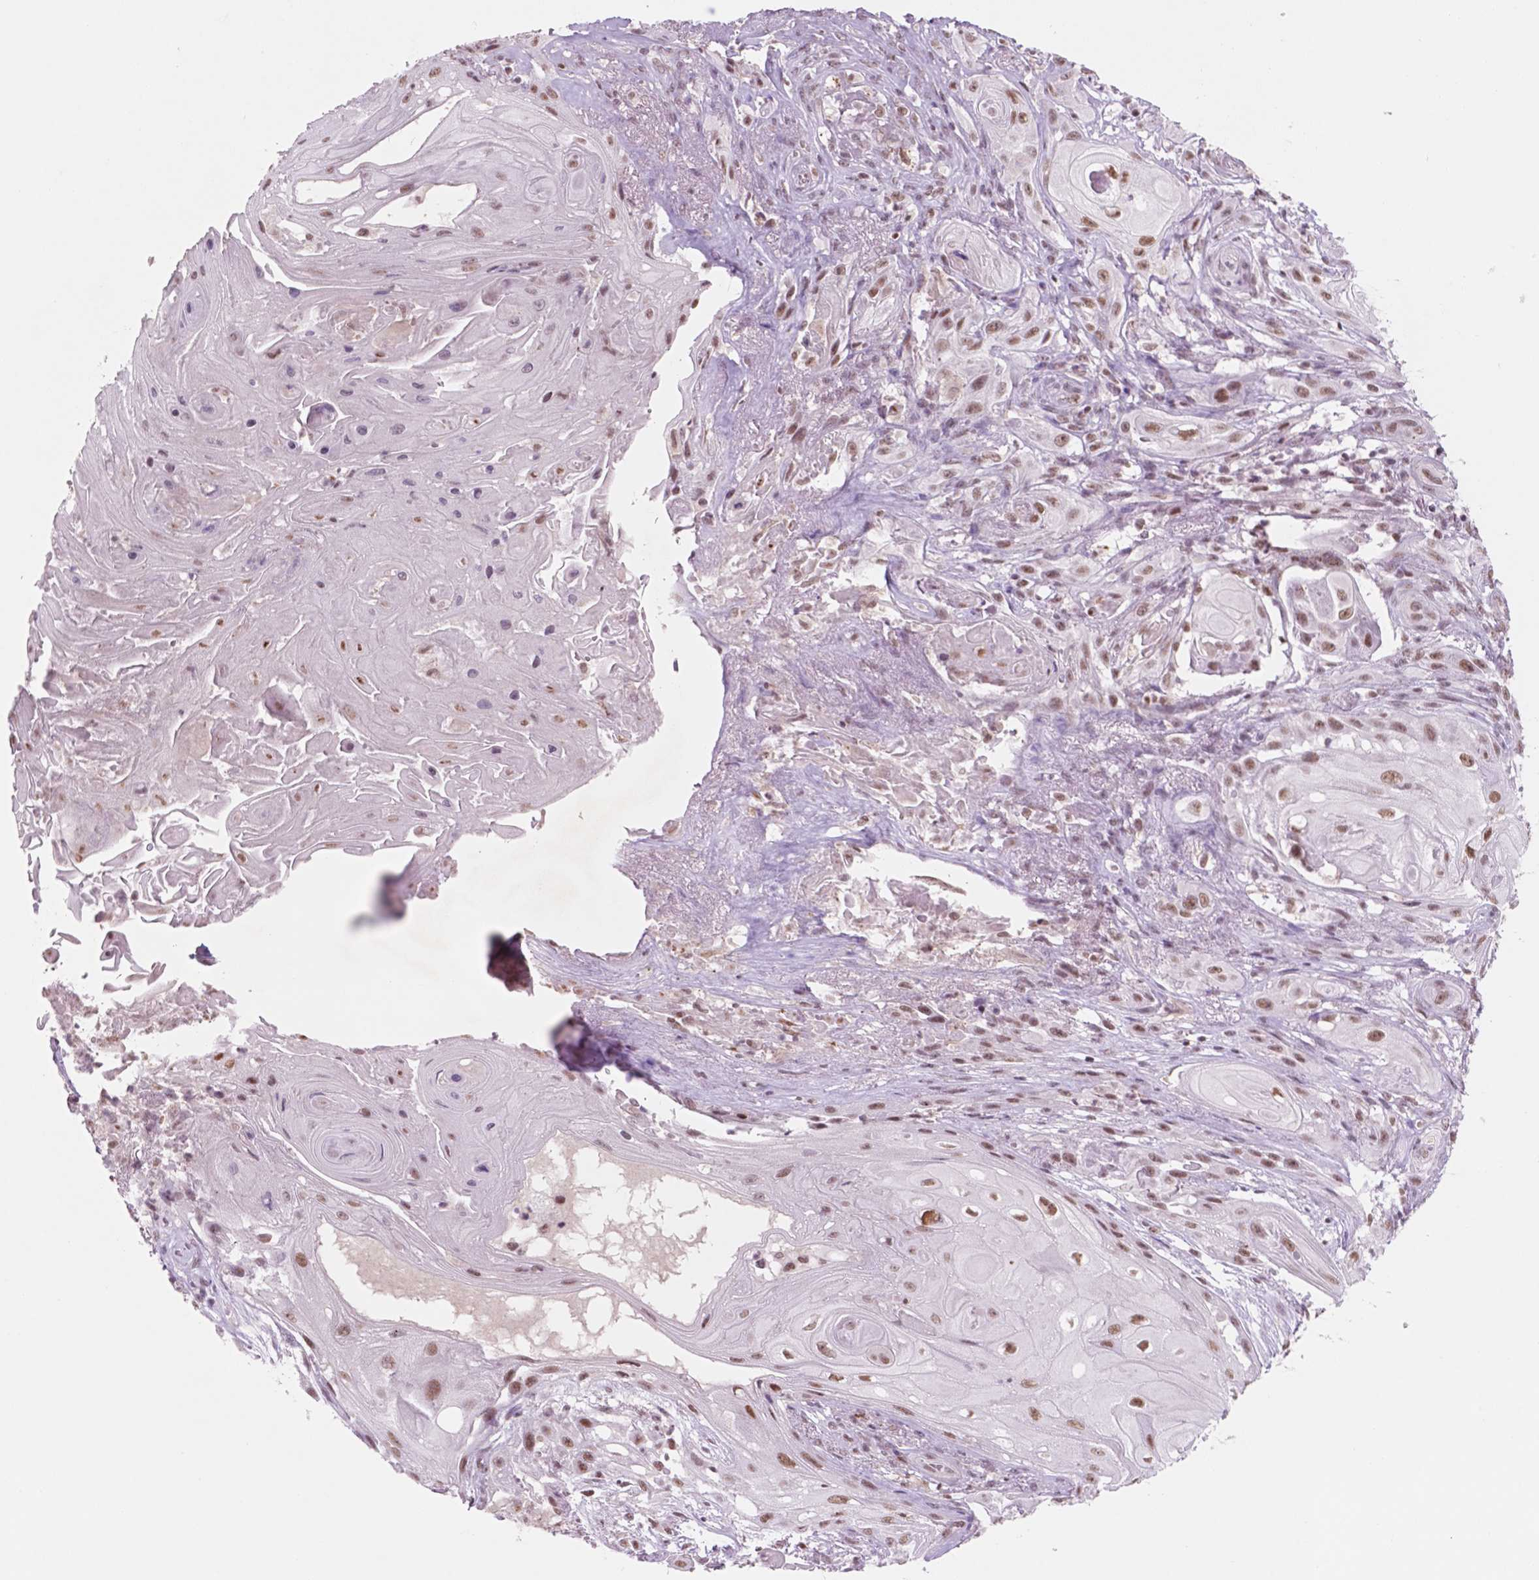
{"staining": {"intensity": "moderate", "quantity": ">75%", "location": "nuclear"}, "tissue": "skin cancer", "cell_type": "Tumor cells", "image_type": "cancer", "snomed": [{"axis": "morphology", "description": "Squamous cell carcinoma, NOS"}, {"axis": "topography", "description": "Skin"}], "caption": "Immunohistochemical staining of human skin squamous cell carcinoma reveals medium levels of moderate nuclear positivity in approximately >75% of tumor cells. The protein is shown in brown color, while the nuclei are stained blue.", "gene": "CTR9", "patient": {"sex": "male", "age": 62}}